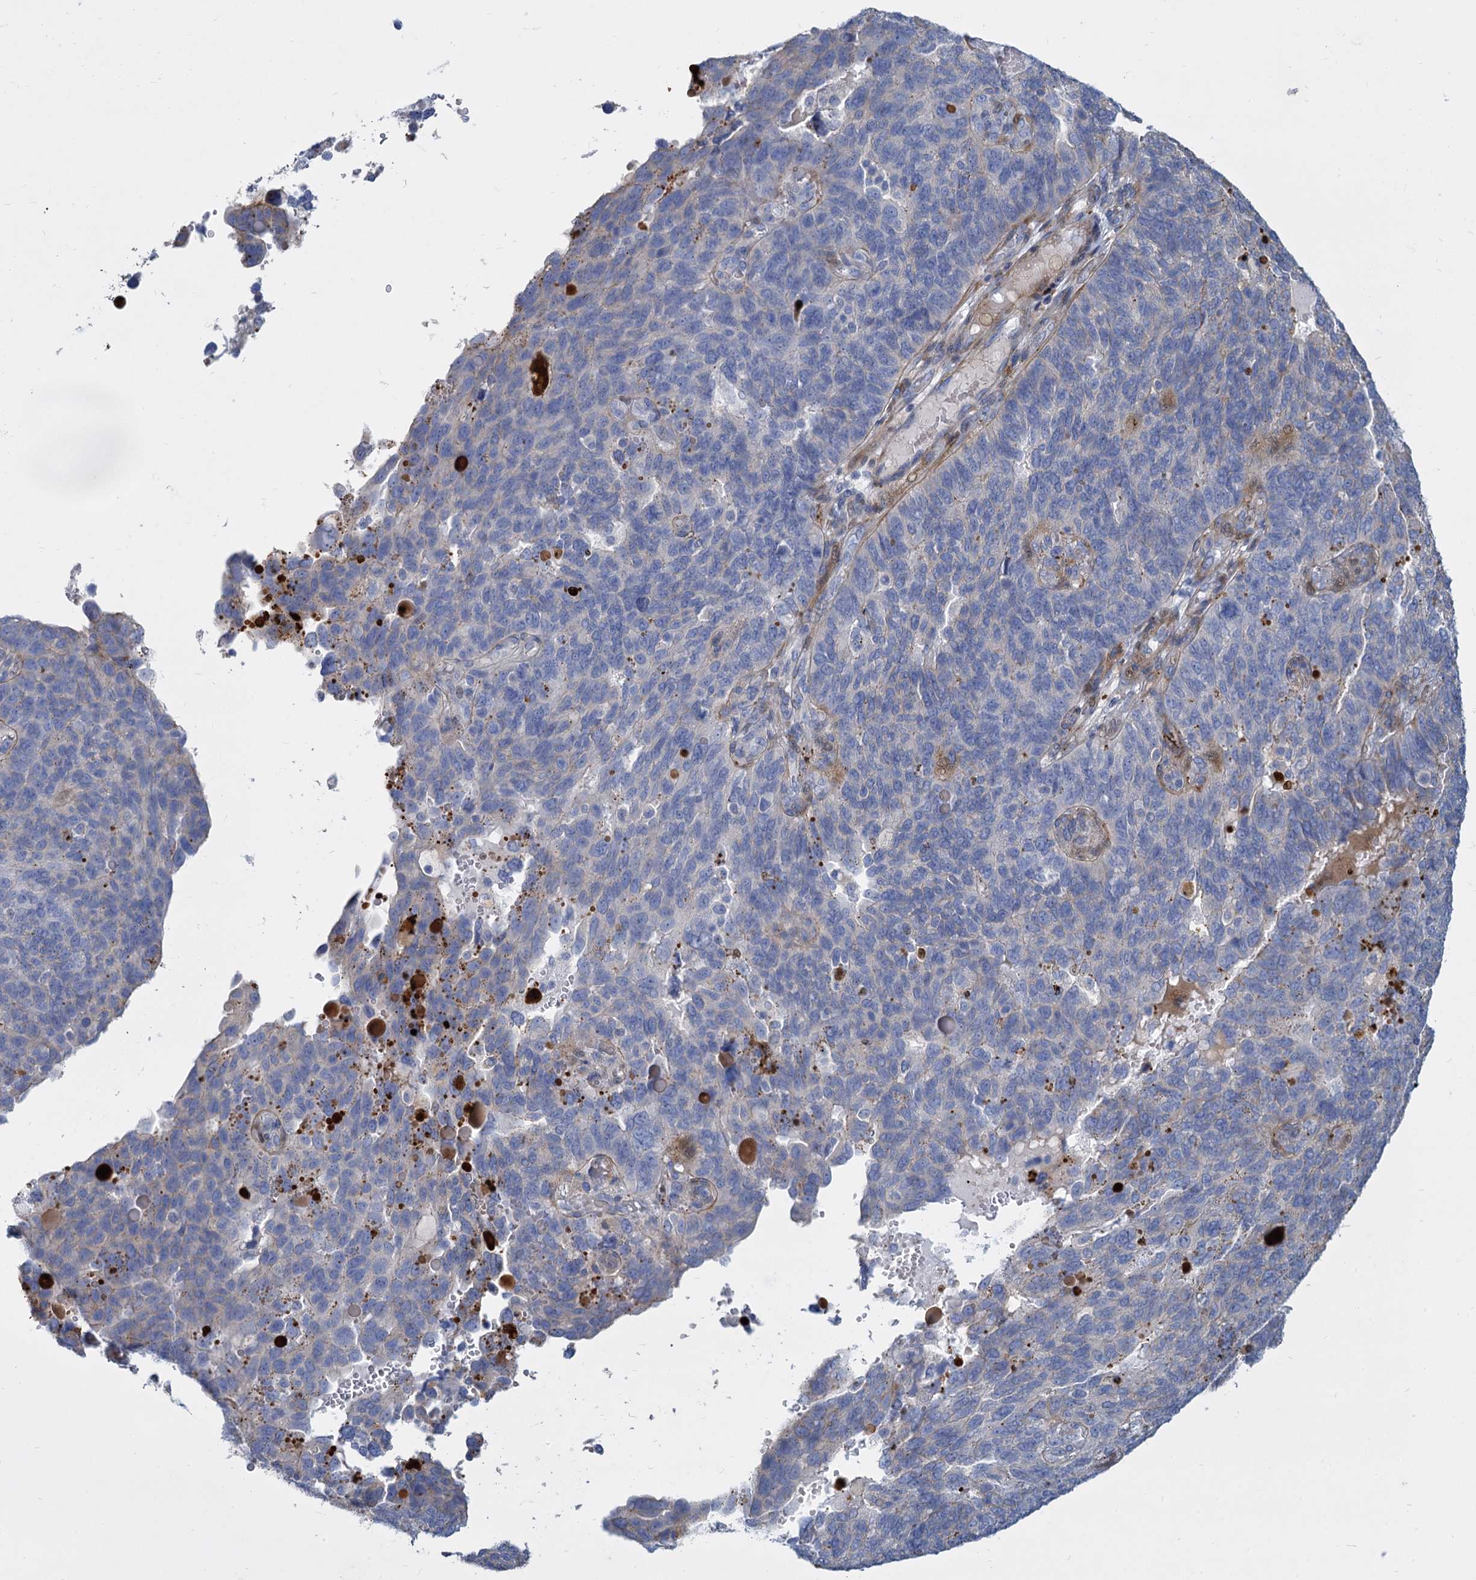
{"staining": {"intensity": "negative", "quantity": "none", "location": "none"}, "tissue": "endometrial cancer", "cell_type": "Tumor cells", "image_type": "cancer", "snomed": [{"axis": "morphology", "description": "Adenocarcinoma, NOS"}, {"axis": "topography", "description": "Endometrium"}], "caption": "This is an IHC histopathology image of human endometrial cancer (adenocarcinoma). There is no staining in tumor cells.", "gene": "TRIM77", "patient": {"sex": "female", "age": 66}}